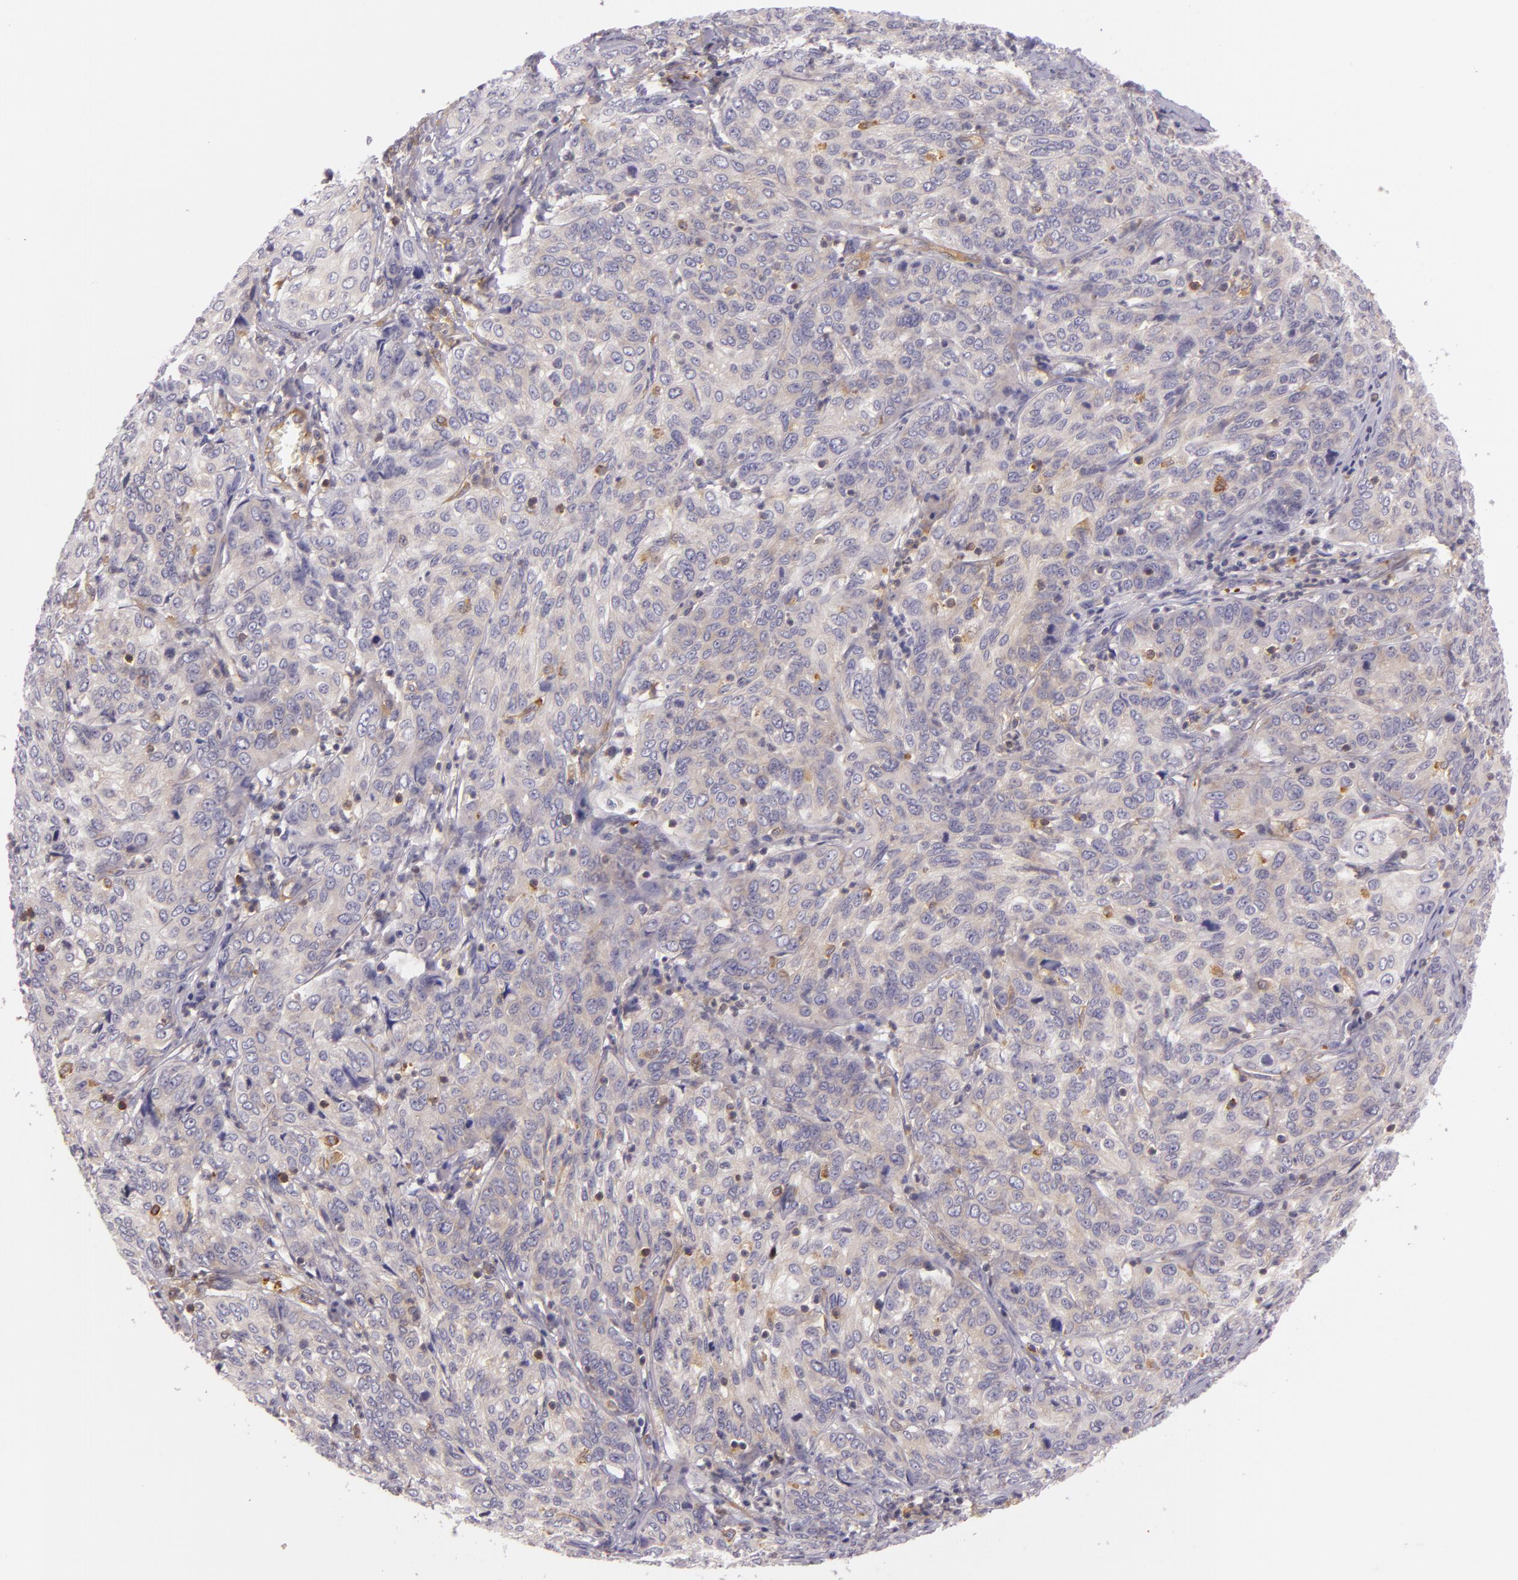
{"staining": {"intensity": "negative", "quantity": "none", "location": "none"}, "tissue": "cervical cancer", "cell_type": "Tumor cells", "image_type": "cancer", "snomed": [{"axis": "morphology", "description": "Squamous cell carcinoma, NOS"}, {"axis": "topography", "description": "Cervix"}], "caption": "This is an immunohistochemistry image of cervical cancer. There is no staining in tumor cells.", "gene": "TLN1", "patient": {"sex": "female", "age": 38}}